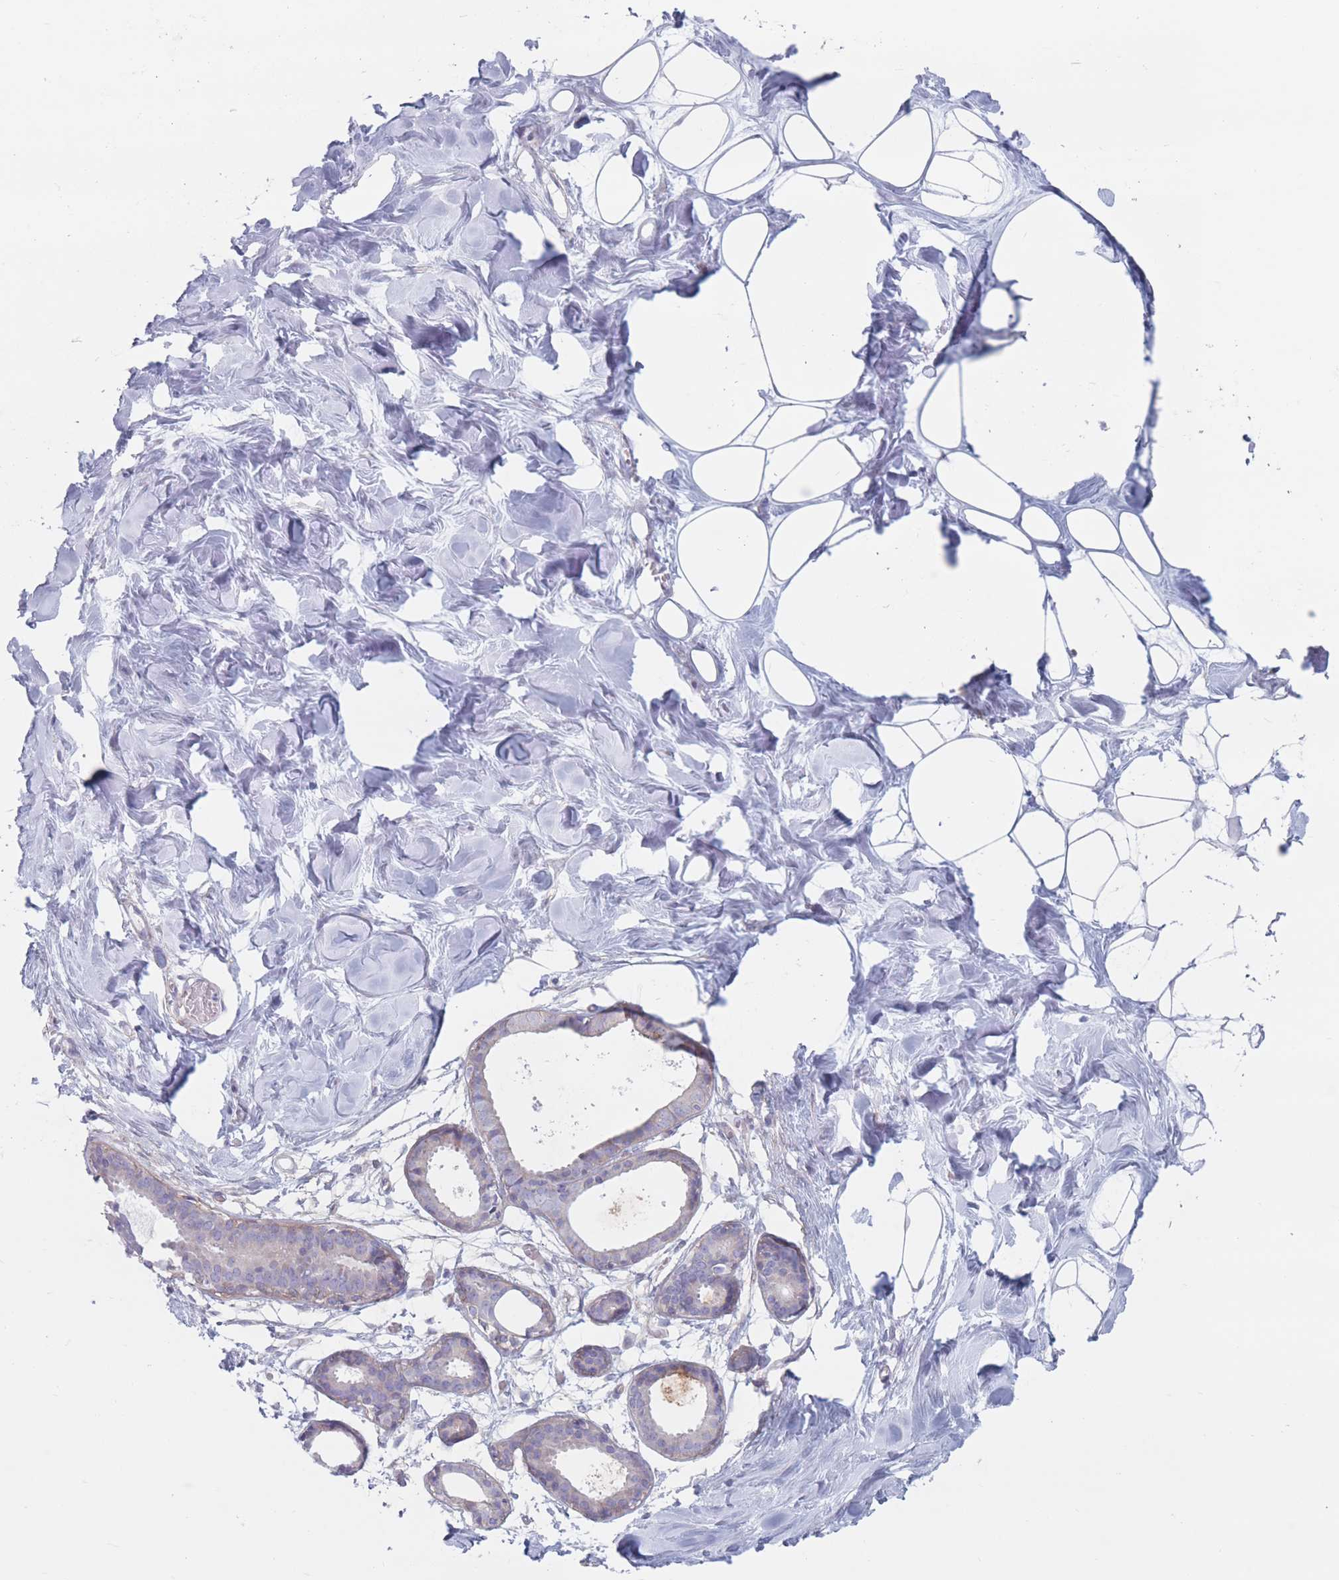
{"staining": {"intensity": "negative", "quantity": "none", "location": "none"}, "tissue": "breast", "cell_type": "Adipocytes", "image_type": "normal", "snomed": [{"axis": "morphology", "description": "Normal tissue, NOS"}, {"axis": "topography", "description": "Breast"}], "caption": "This is an immunohistochemistry (IHC) micrograph of normal human breast. There is no positivity in adipocytes.", "gene": "PLPP1", "patient": {"sex": "female", "age": 27}}